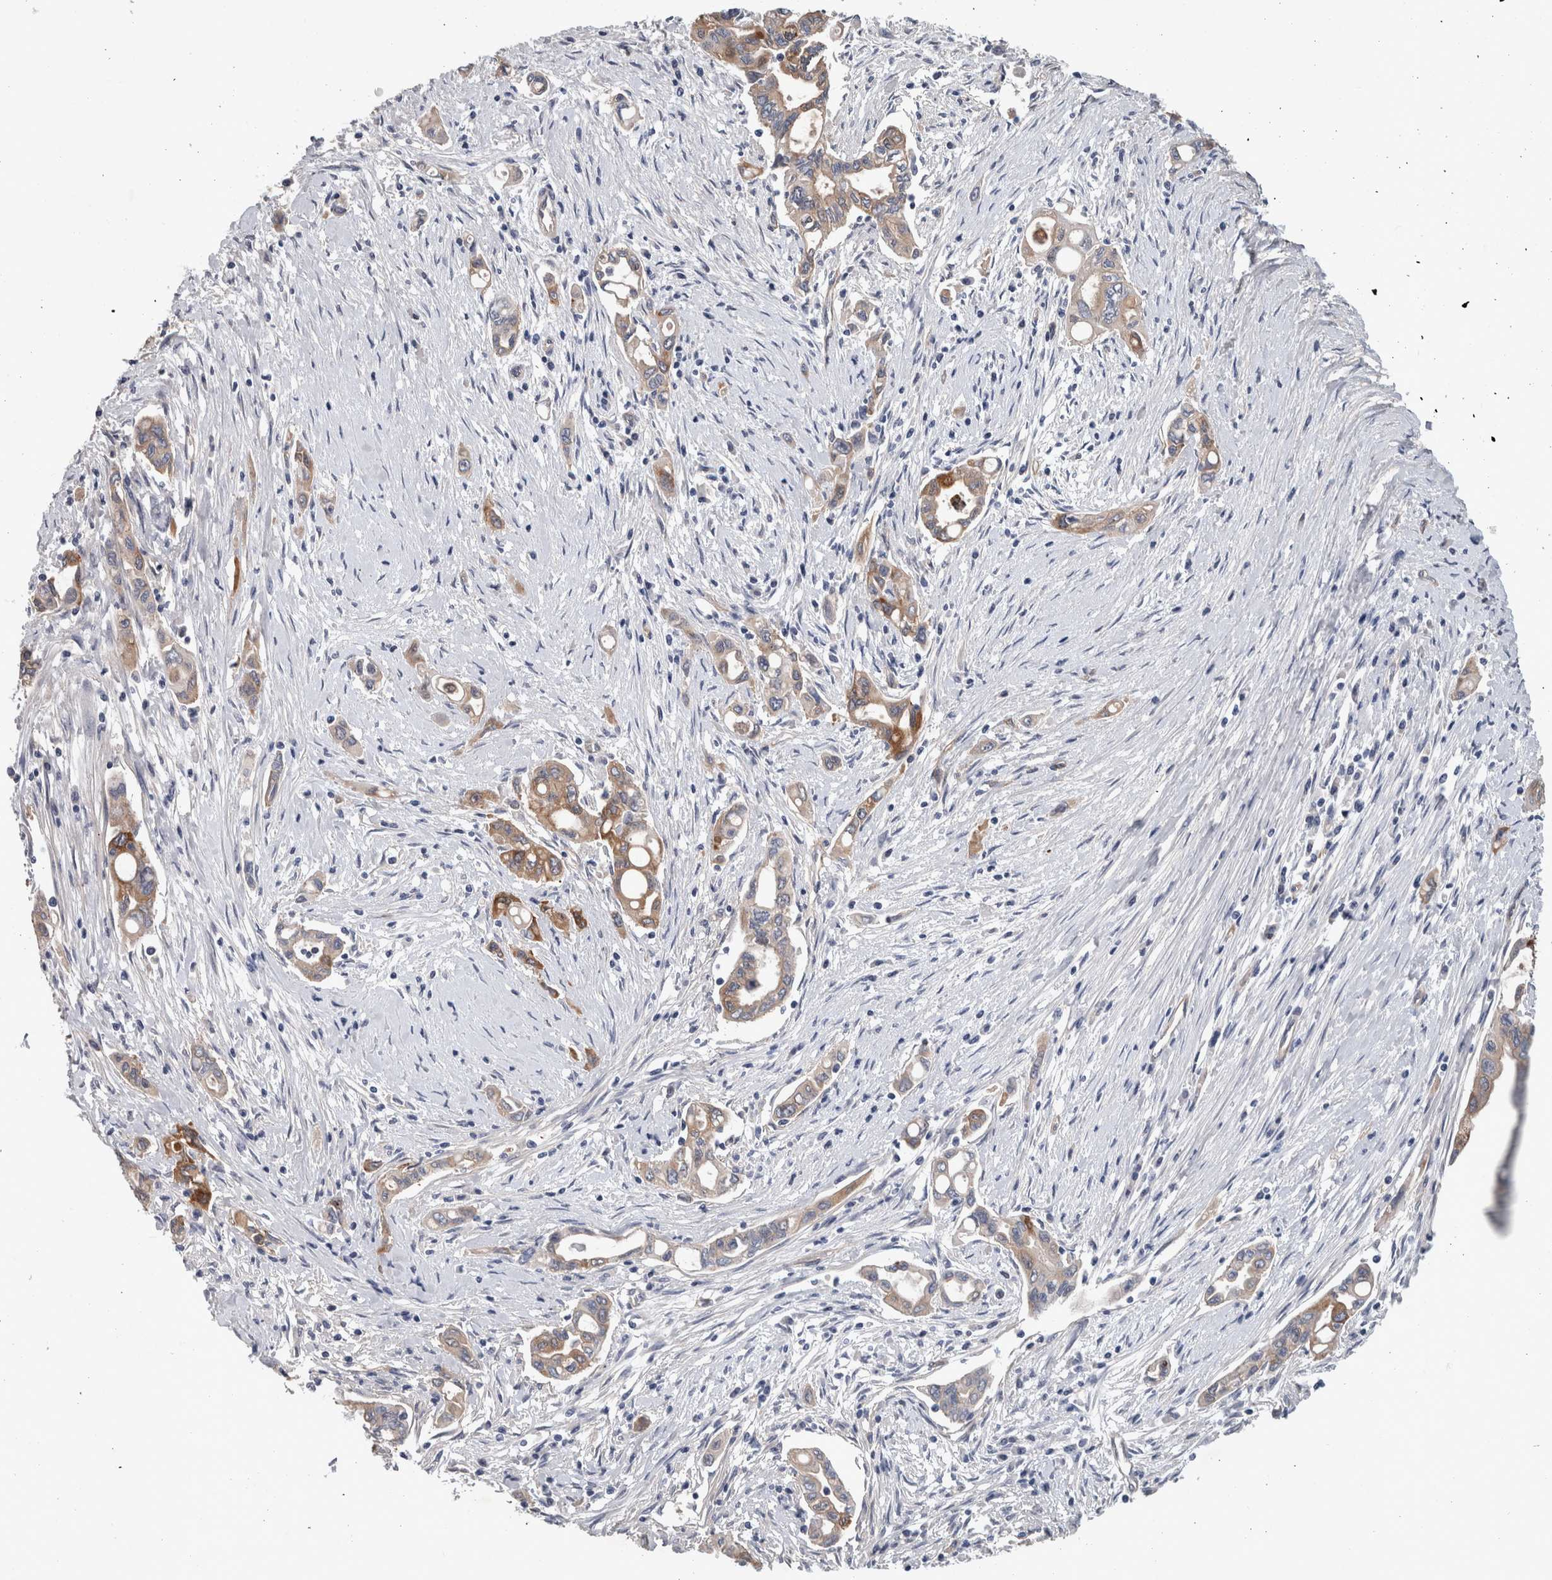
{"staining": {"intensity": "strong", "quantity": "25%-75%", "location": "cytoplasmic/membranous"}, "tissue": "pancreatic cancer", "cell_type": "Tumor cells", "image_type": "cancer", "snomed": [{"axis": "morphology", "description": "Adenocarcinoma, NOS"}, {"axis": "topography", "description": "Pancreas"}], "caption": "Adenocarcinoma (pancreatic) stained with a protein marker reveals strong staining in tumor cells.", "gene": "BCAM", "patient": {"sex": "female", "age": 57}}